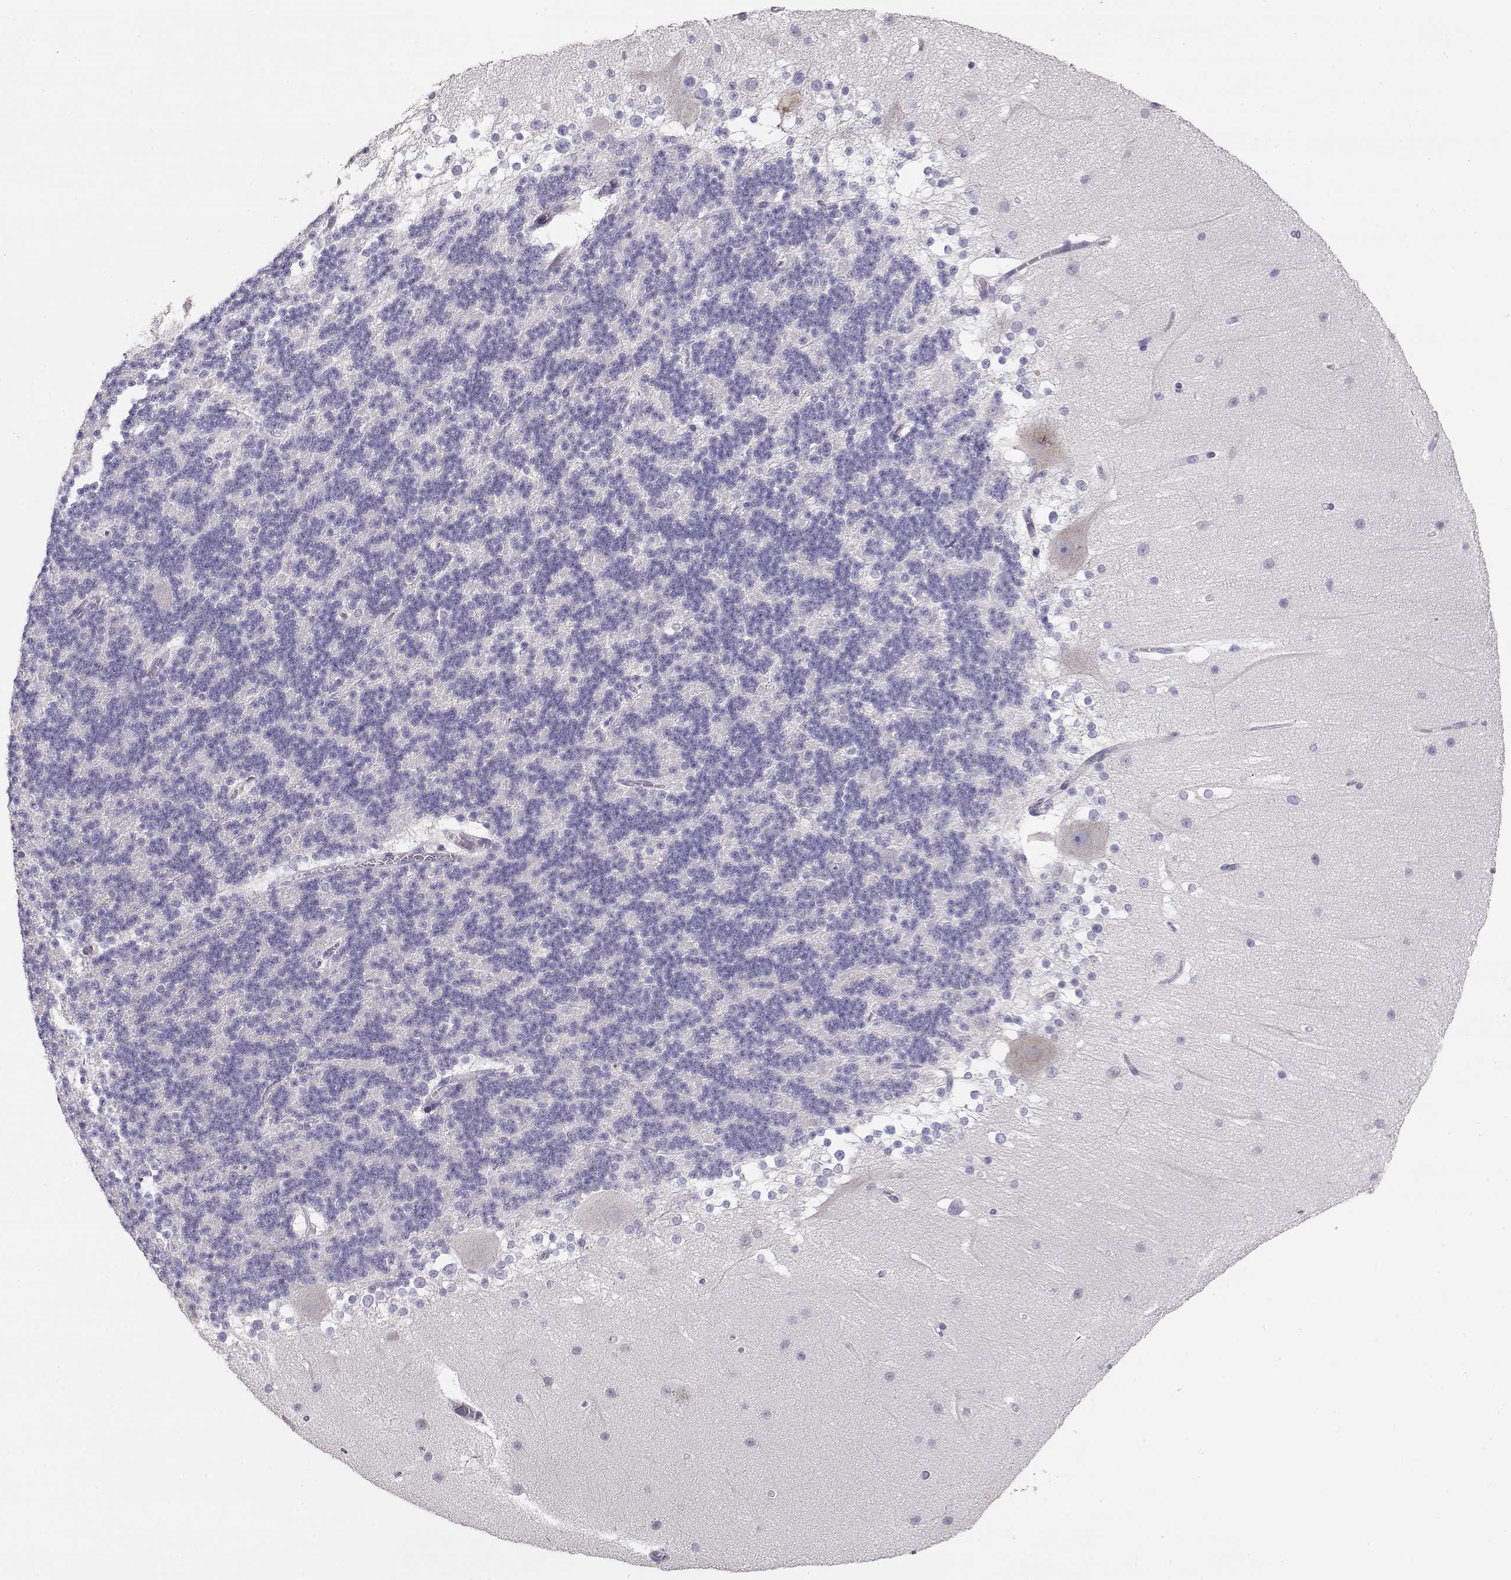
{"staining": {"intensity": "negative", "quantity": "none", "location": "none"}, "tissue": "cerebellum", "cell_type": "Cells in granular layer", "image_type": "normal", "snomed": [{"axis": "morphology", "description": "Normal tissue, NOS"}, {"axis": "topography", "description": "Cerebellum"}], "caption": "Immunohistochemical staining of normal human cerebellum displays no significant expression in cells in granular layer.", "gene": "GLIPR1L2", "patient": {"sex": "female", "age": 19}}